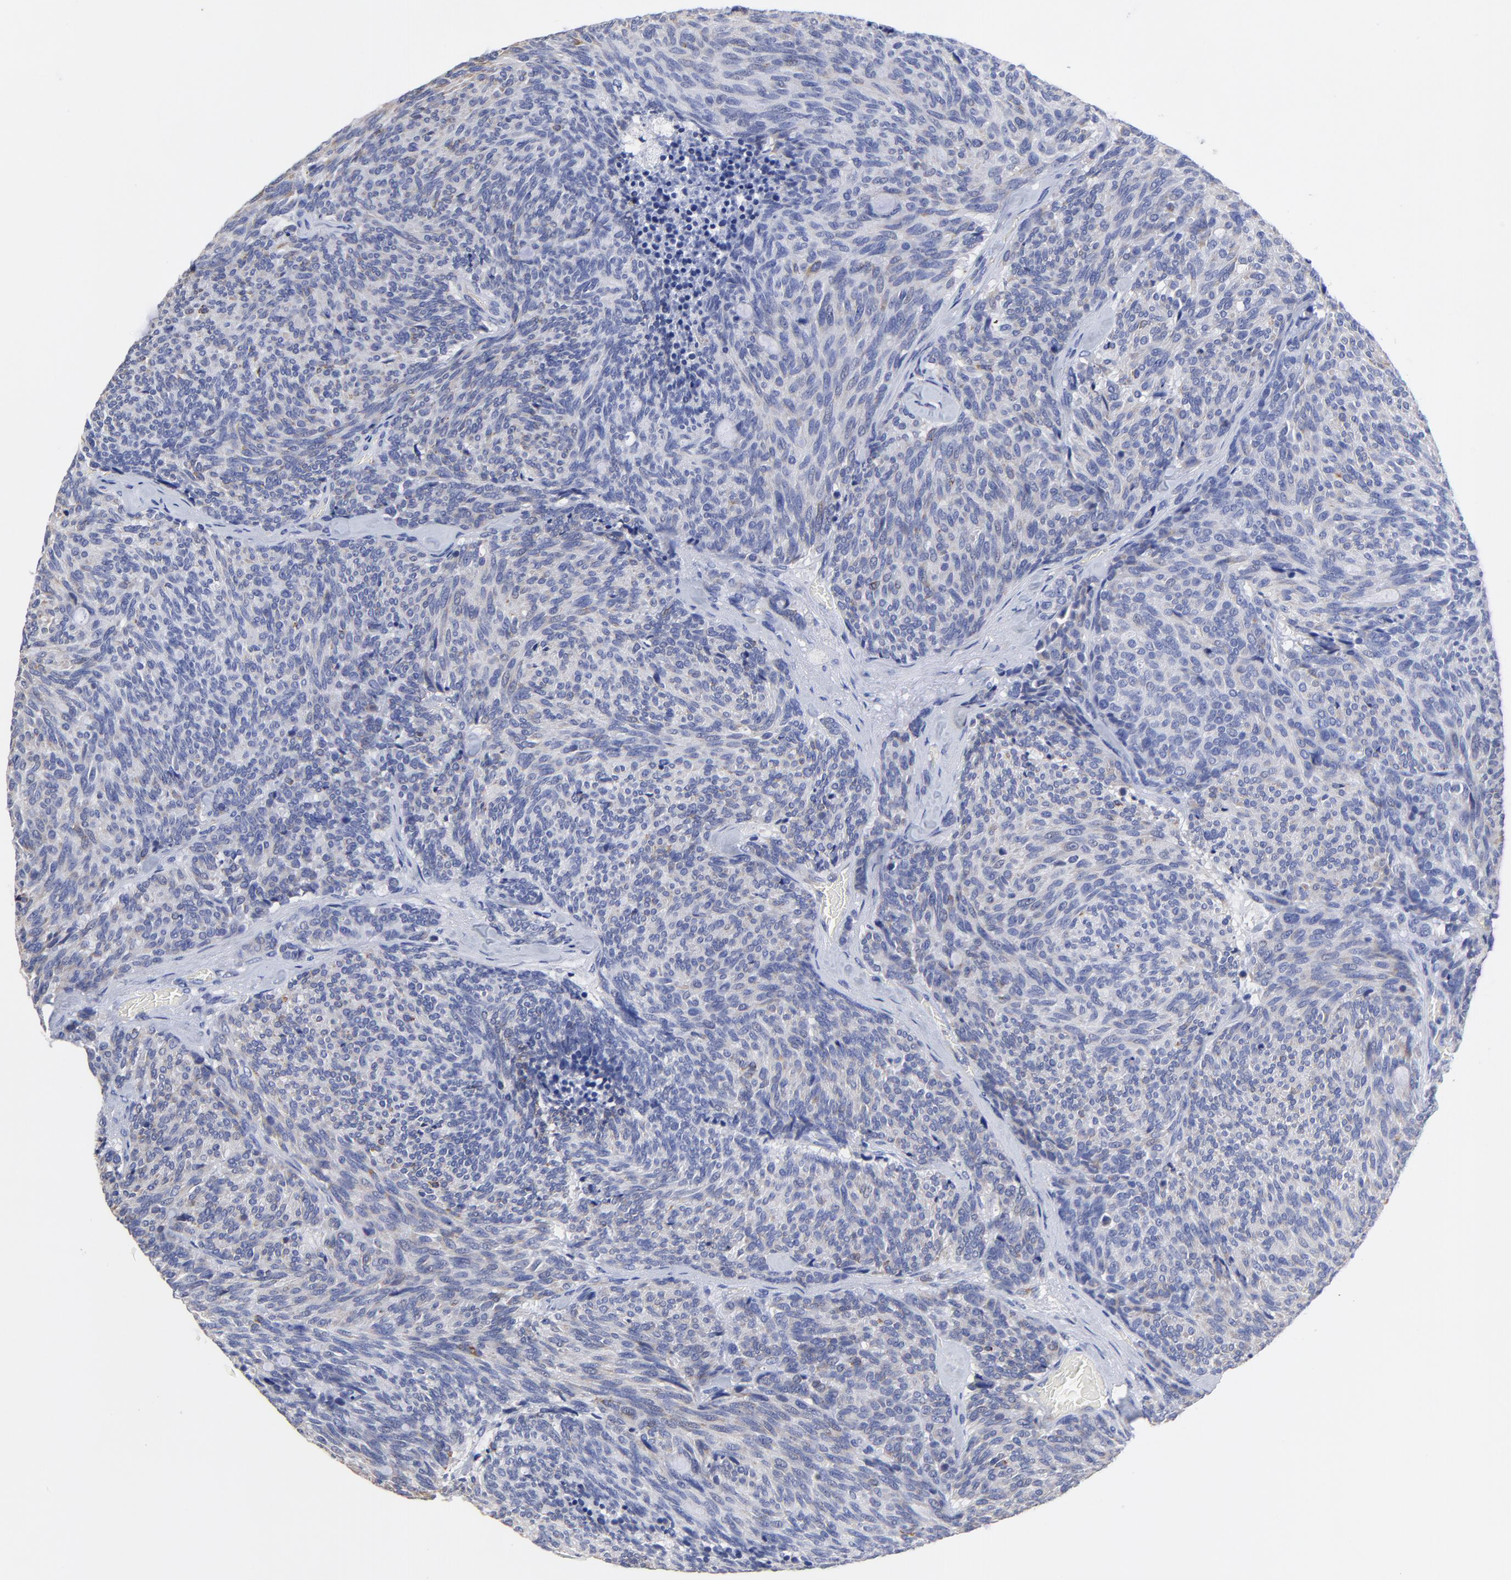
{"staining": {"intensity": "weak", "quantity": "<25%", "location": "cytoplasmic/membranous"}, "tissue": "carcinoid", "cell_type": "Tumor cells", "image_type": "cancer", "snomed": [{"axis": "morphology", "description": "Carcinoid, malignant, NOS"}, {"axis": "topography", "description": "Pancreas"}], "caption": "High magnification brightfield microscopy of malignant carcinoid stained with DAB (brown) and counterstained with hematoxylin (blue): tumor cells show no significant staining.", "gene": "LAX1", "patient": {"sex": "female", "age": 54}}